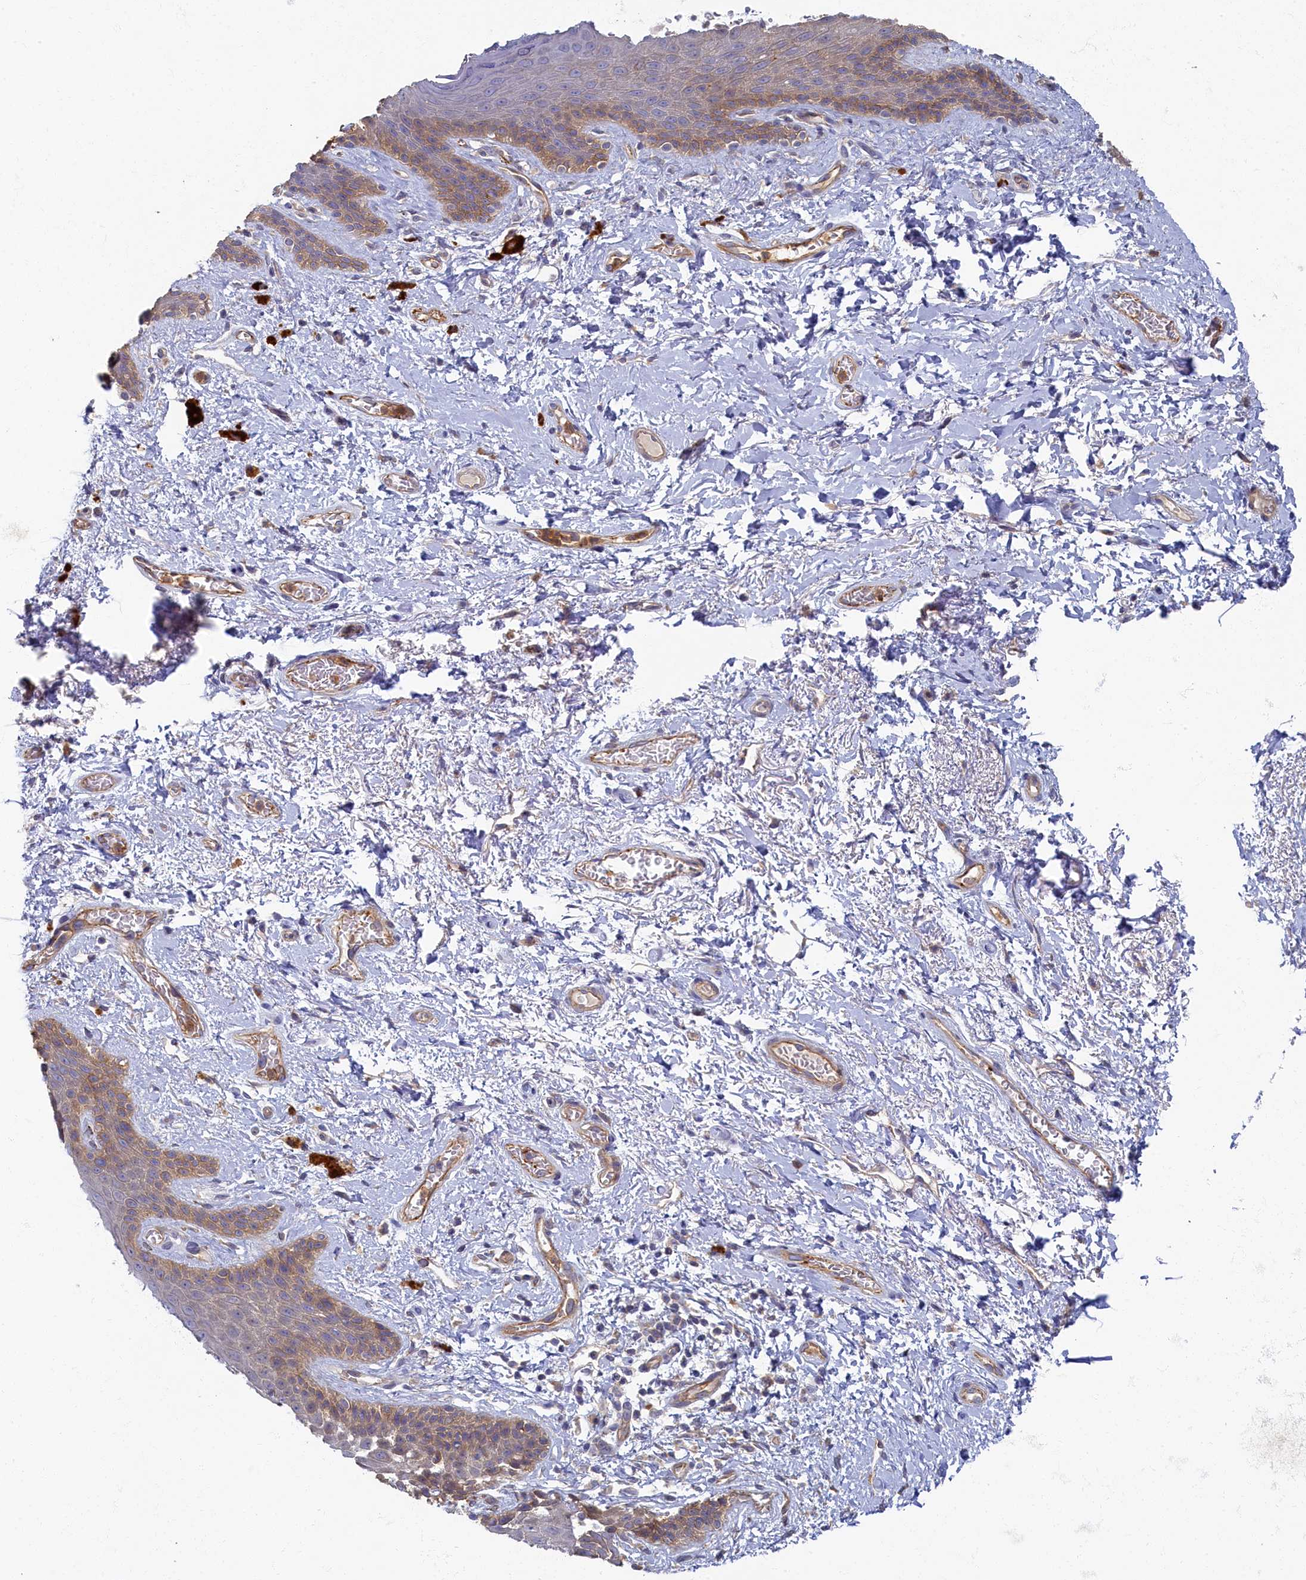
{"staining": {"intensity": "weak", "quantity": "25%-75%", "location": "cytoplasmic/membranous"}, "tissue": "skin", "cell_type": "Epidermal cells", "image_type": "normal", "snomed": [{"axis": "morphology", "description": "Normal tissue, NOS"}, {"axis": "topography", "description": "Anal"}], "caption": "The image exhibits immunohistochemical staining of unremarkable skin. There is weak cytoplasmic/membranous expression is present in approximately 25%-75% of epidermal cells. Nuclei are stained in blue.", "gene": "PSMG2", "patient": {"sex": "female", "age": 46}}